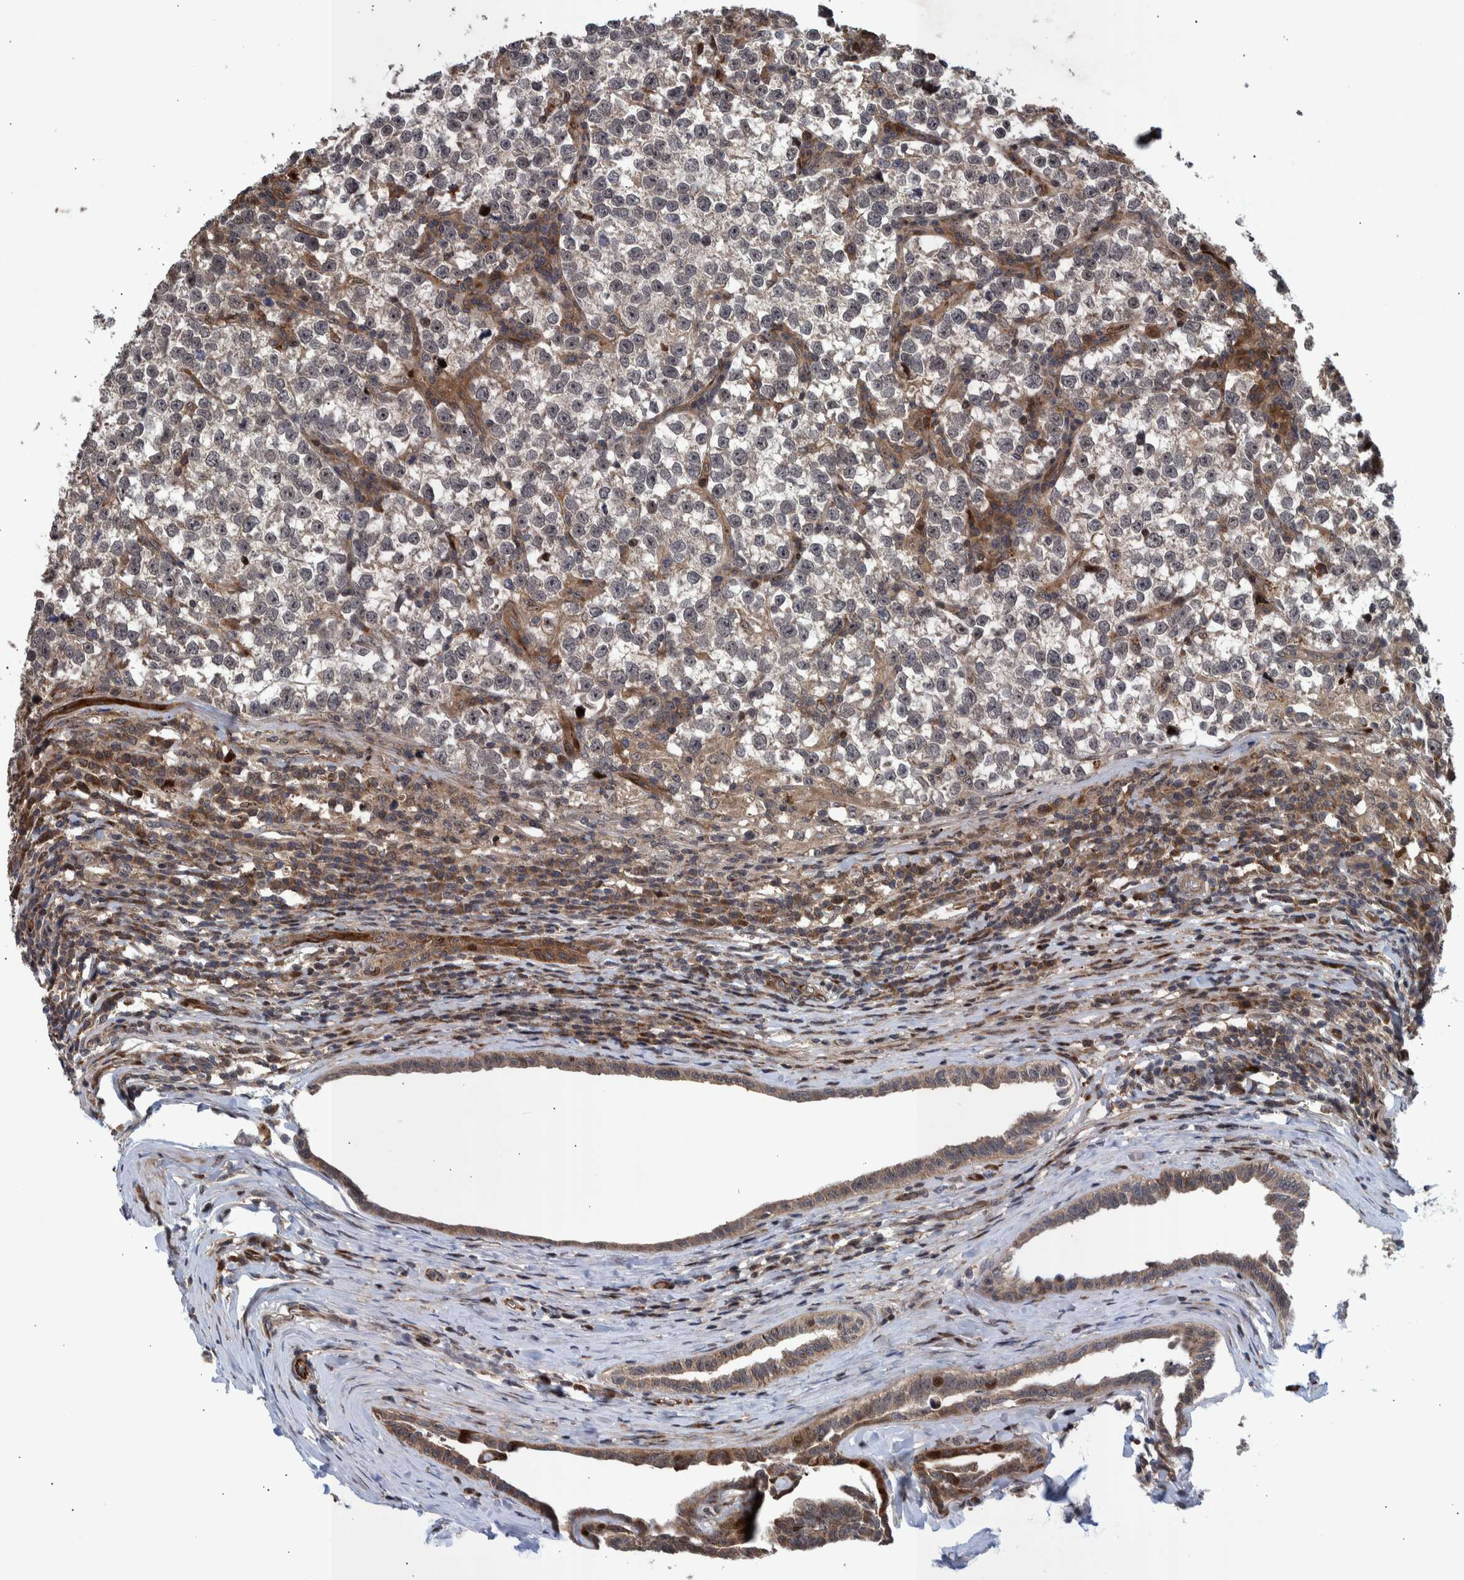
{"staining": {"intensity": "negative", "quantity": "none", "location": "none"}, "tissue": "testis cancer", "cell_type": "Tumor cells", "image_type": "cancer", "snomed": [{"axis": "morphology", "description": "Normal tissue, NOS"}, {"axis": "morphology", "description": "Seminoma, NOS"}, {"axis": "topography", "description": "Testis"}], "caption": "This is an immunohistochemistry histopathology image of human testis seminoma. There is no staining in tumor cells.", "gene": "SHISA6", "patient": {"sex": "male", "age": 43}}